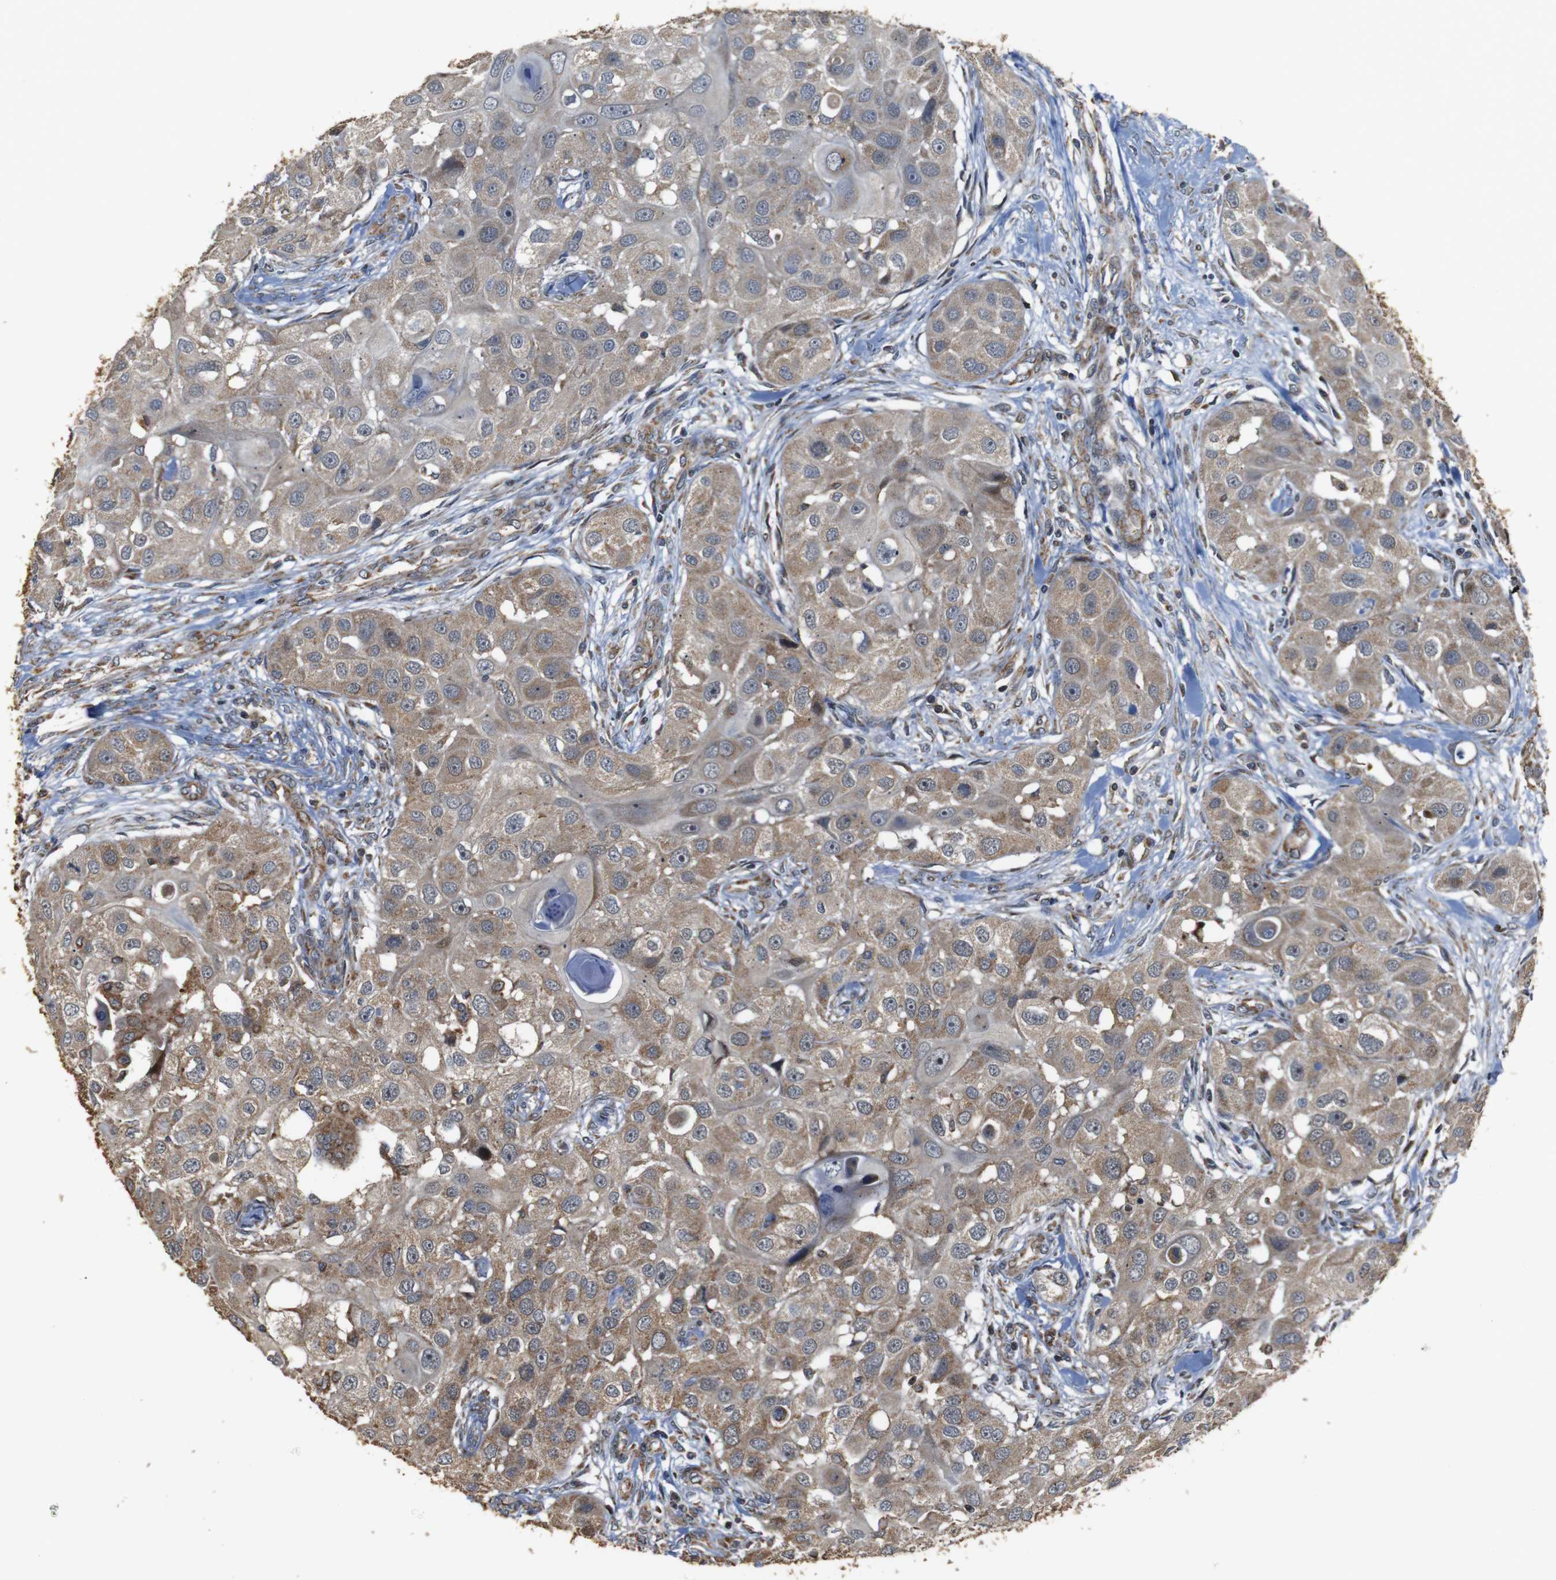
{"staining": {"intensity": "moderate", "quantity": "25%-75%", "location": "cytoplasmic/membranous"}, "tissue": "head and neck cancer", "cell_type": "Tumor cells", "image_type": "cancer", "snomed": [{"axis": "morphology", "description": "Normal tissue, NOS"}, {"axis": "morphology", "description": "Squamous cell carcinoma, NOS"}, {"axis": "topography", "description": "Skeletal muscle"}, {"axis": "topography", "description": "Head-Neck"}], "caption": "Tumor cells display medium levels of moderate cytoplasmic/membranous staining in about 25%-75% of cells in head and neck cancer (squamous cell carcinoma).", "gene": "SNN", "patient": {"sex": "male", "age": 51}}